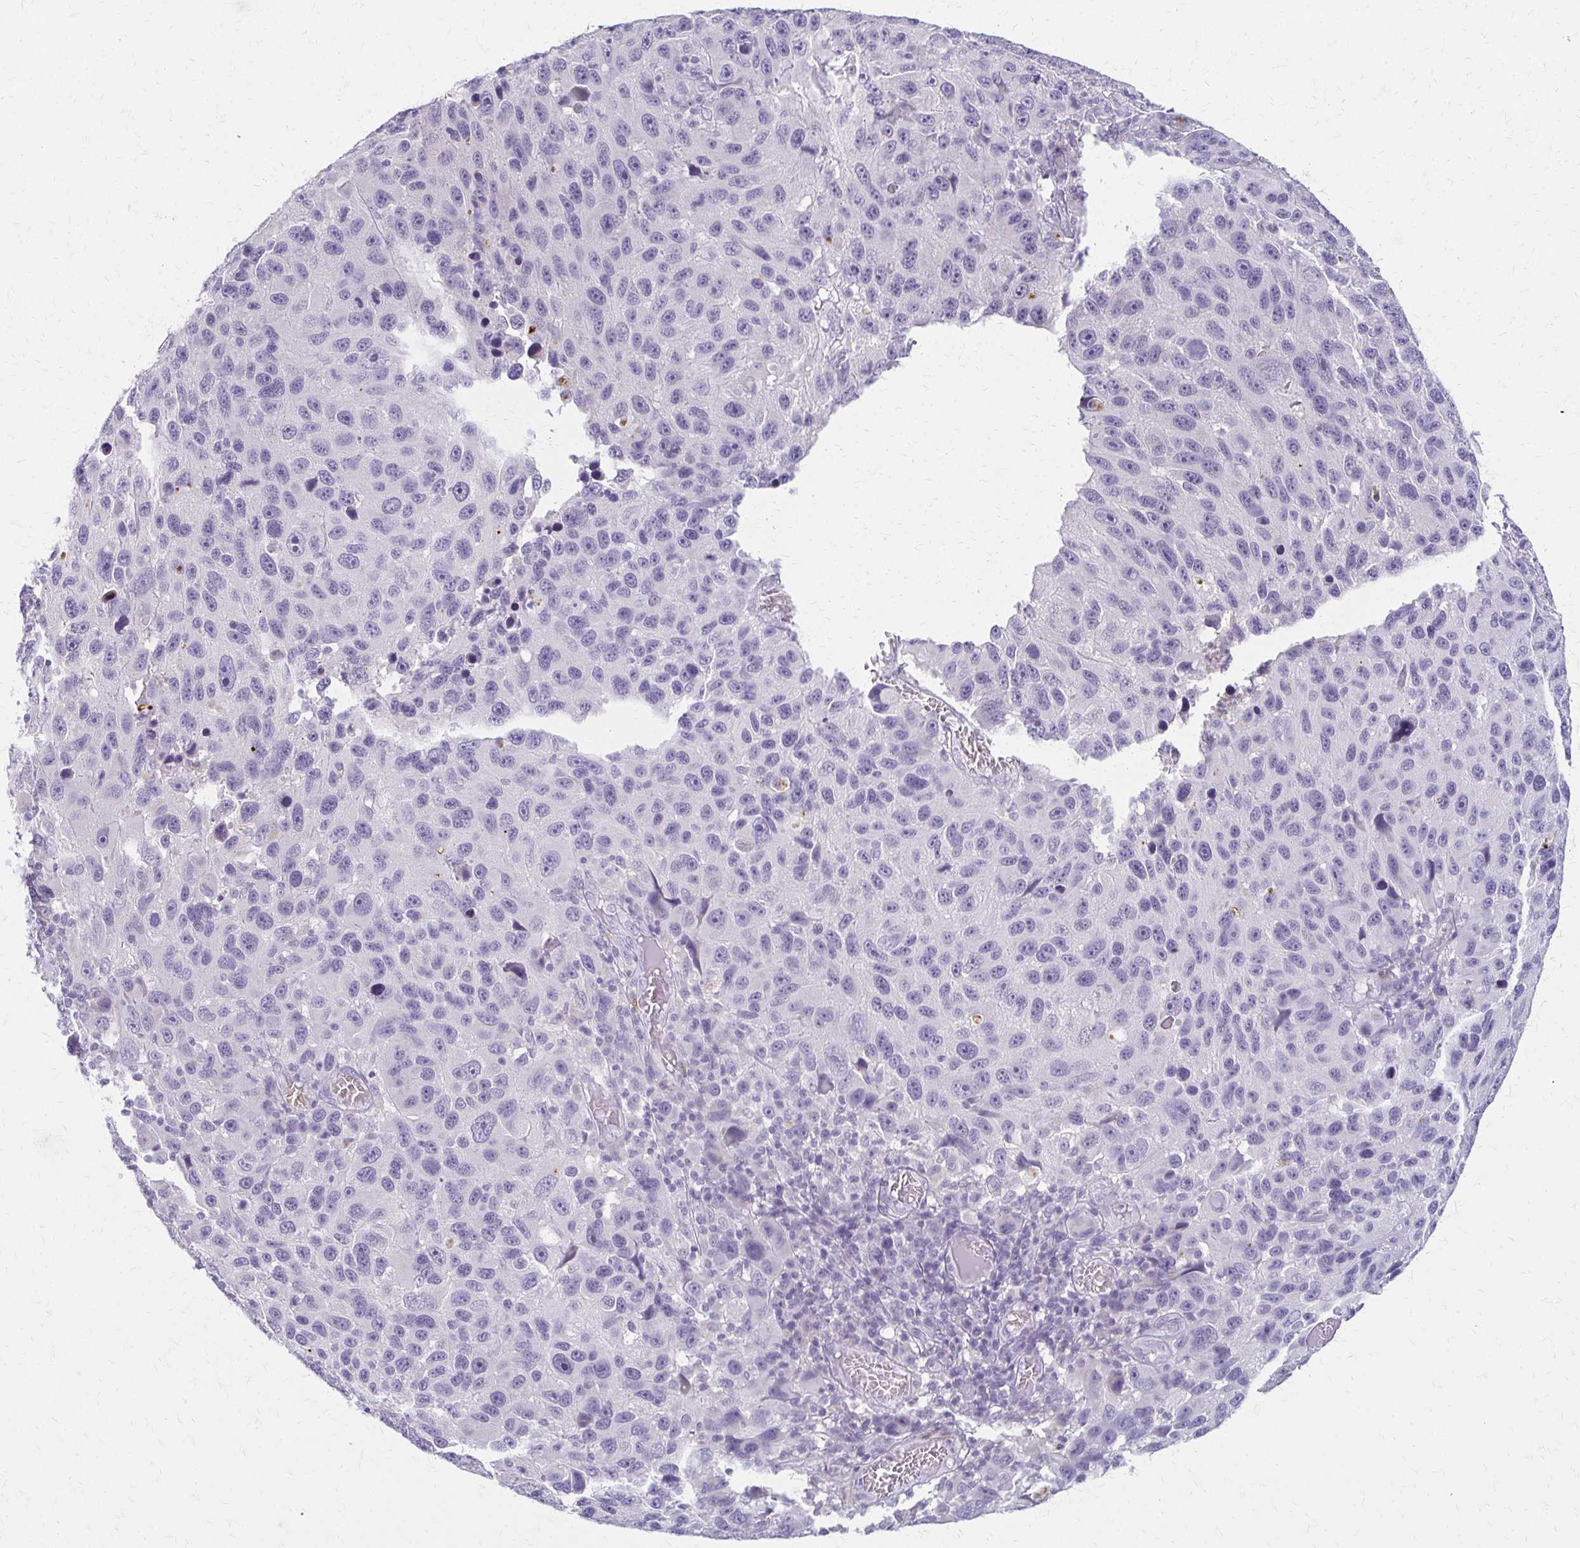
{"staining": {"intensity": "negative", "quantity": "none", "location": "none"}, "tissue": "melanoma", "cell_type": "Tumor cells", "image_type": "cancer", "snomed": [{"axis": "morphology", "description": "Malignant melanoma, NOS"}, {"axis": "topography", "description": "Skin"}], "caption": "Immunohistochemistry (IHC) image of neoplastic tissue: melanoma stained with DAB (3,3'-diaminobenzidine) exhibits no significant protein expression in tumor cells.", "gene": "ACP5", "patient": {"sex": "male", "age": 53}}